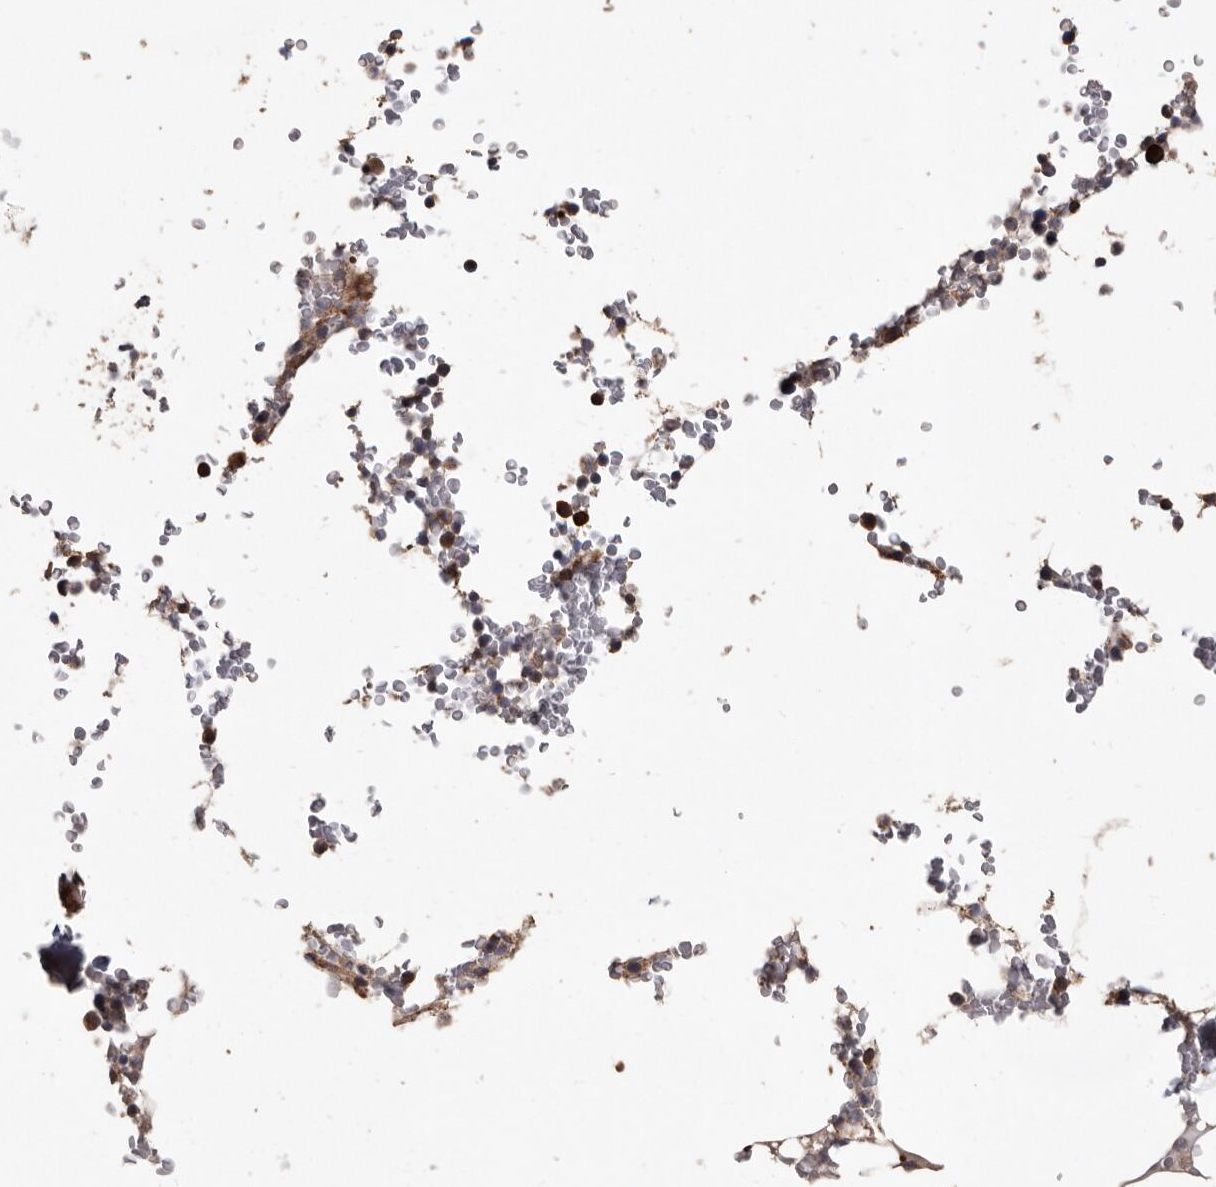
{"staining": {"intensity": "moderate", "quantity": "<25%", "location": "cytoplasmic/membranous"}, "tissue": "bone marrow", "cell_type": "Hematopoietic cells", "image_type": "normal", "snomed": [{"axis": "morphology", "description": "Normal tissue, NOS"}, {"axis": "topography", "description": "Bone marrow"}], "caption": "A high-resolution photomicrograph shows immunohistochemistry staining of benign bone marrow, which demonstrates moderate cytoplasmic/membranous positivity in approximately <25% of hematopoietic cells.", "gene": "OSGIN2", "patient": {"sex": "male", "age": 58}}